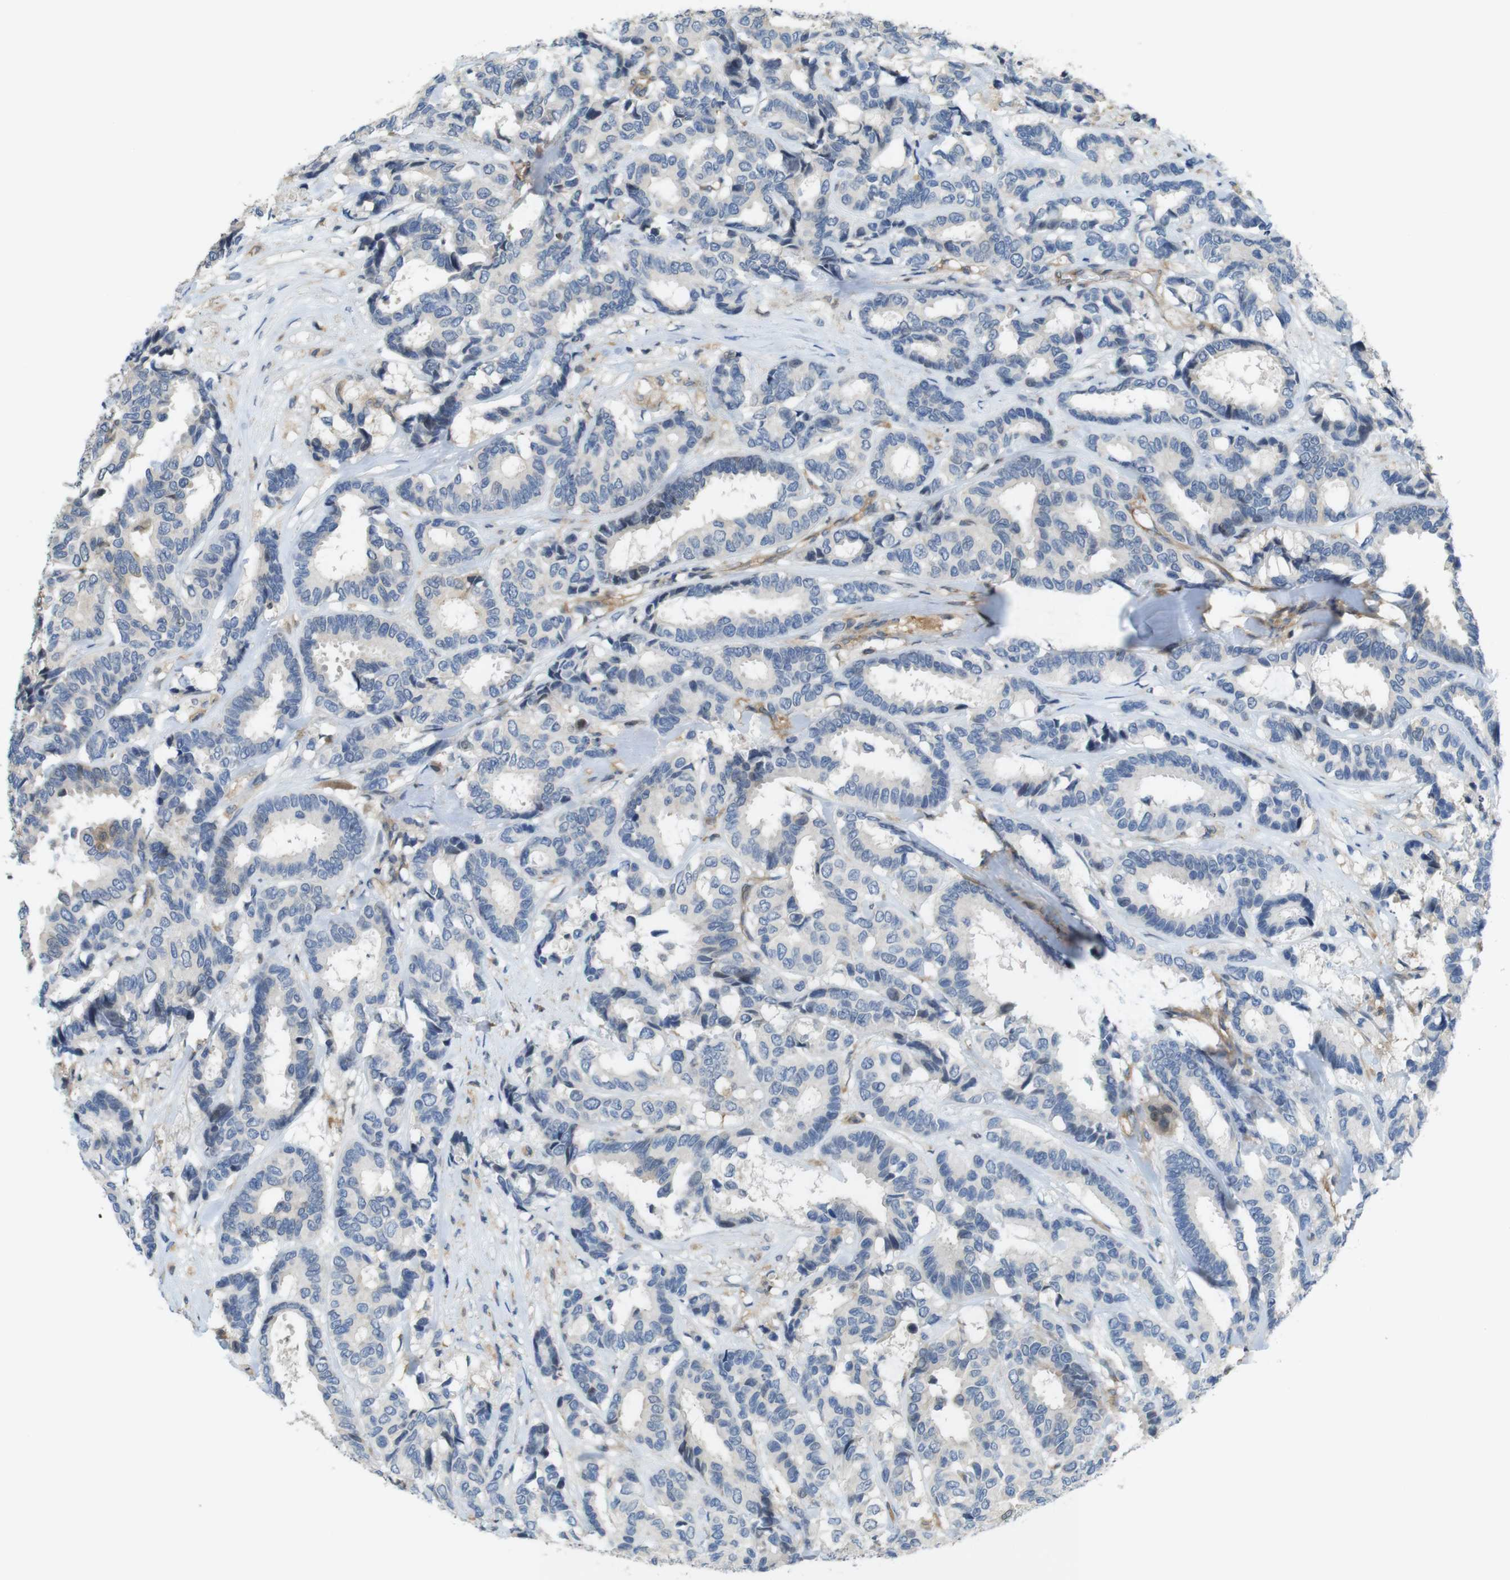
{"staining": {"intensity": "negative", "quantity": "none", "location": "none"}, "tissue": "breast cancer", "cell_type": "Tumor cells", "image_type": "cancer", "snomed": [{"axis": "morphology", "description": "Duct carcinoma"}, {"axis": "topography", "description": "Breast"}], "caption": "There is no significant positivity in tumor cells of breast infiltrating ductal carcinoma.", "gene": "PCDH10", "patient": {"sex": "female", "age": 87}}